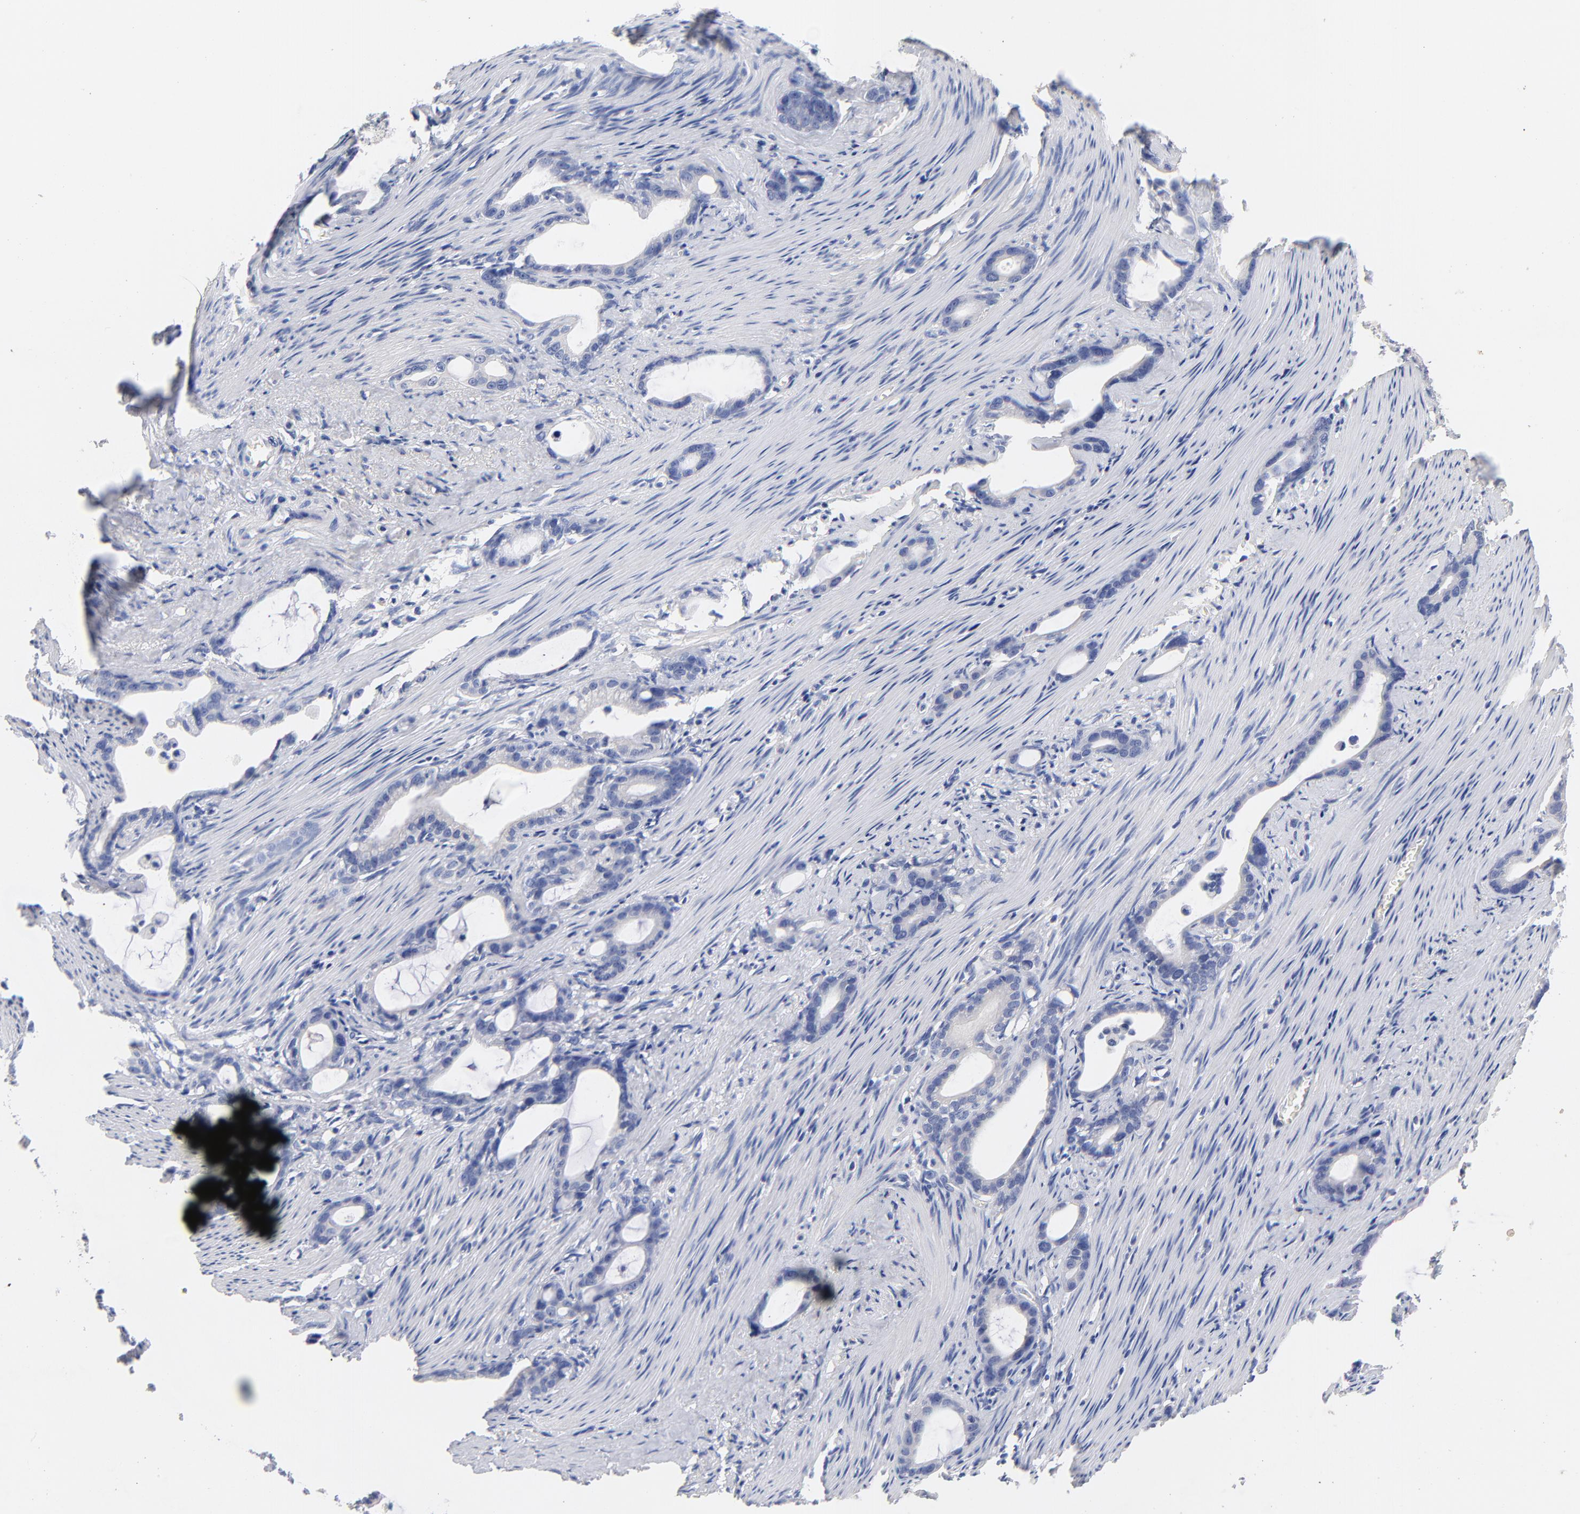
{"staining": {"intensity": "moderate", "quantity": "<25%", "location": "cytoplasmic/membranous"}, "tissue": "stomach cancer", "cell_type": "Tumor cells", "image_type": "cancer", "snomed": [{"axis": "morphology", "description": "Adenocarcinoma, NOS"}, {"axis": "topography", "description": "Stomach"}], "caption": "A high-resolution micrograph shows immunohistochemistry (IHC) staining of stomach adenocarcinoma, which reveals moderate cytoplasmic/membranous staining in about <25% of tumor cells.", "gene": "CPS1", "patient": {"sex": "female", "age": 75}}